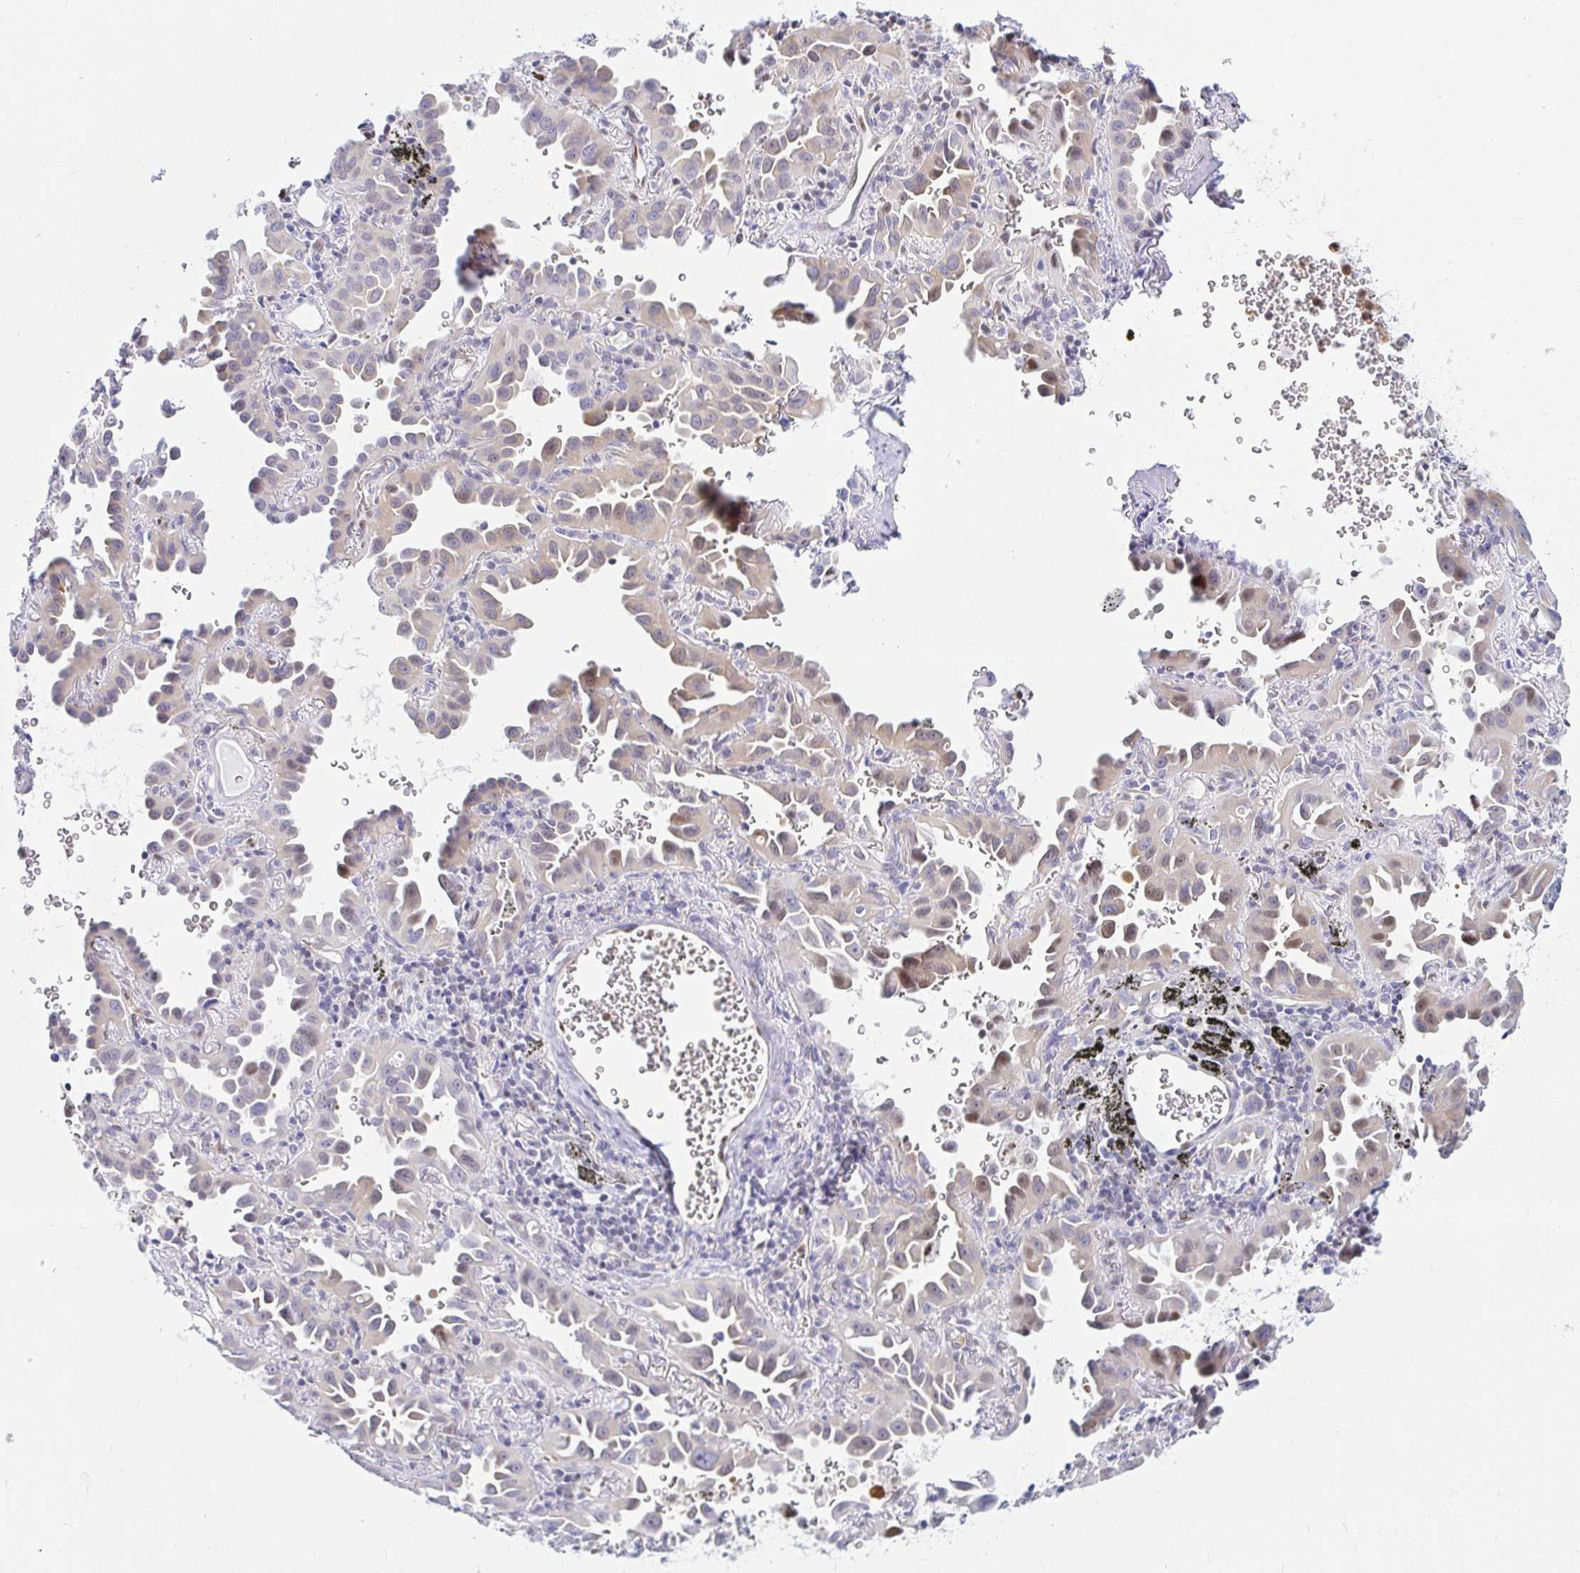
{"staining": {"intensity": "weak", "quantity": "<25%", "location": "nuclear"}, "tissue": "lung cancer", "cell_type": "Tumor cells", "image_type": "cancer", "snomed": [{"axis": "morphology", "description": "Adenocarcinoma, NOS"}, {"axis": "topography", "description": "Lung"}], "caption": "Immunohistochemical staining of human lung adenocarcinoma exhibits no significant staining in tumor cells.", "gene": "HINFP", "patient": {"sex": "male", "age": 68}}